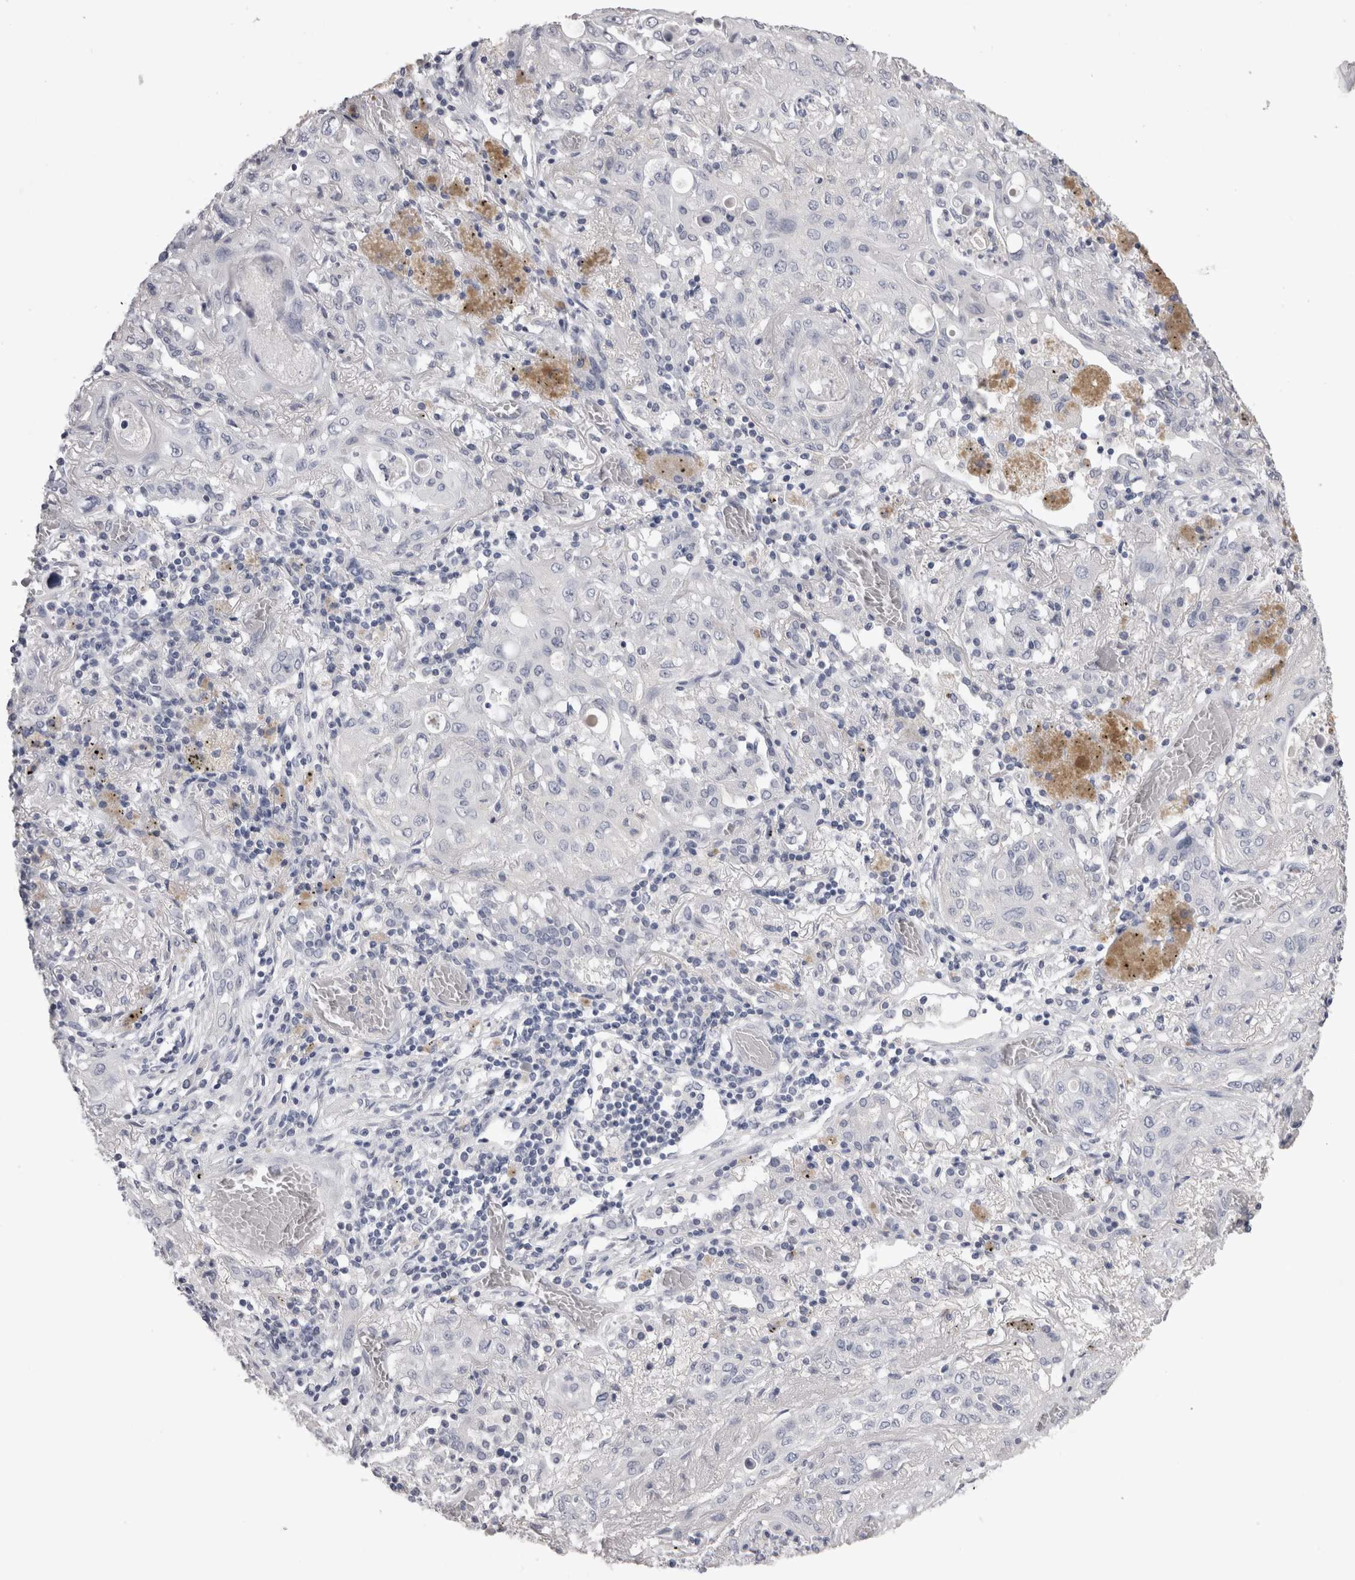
{"staining": {"intensity": "negative", "quantity": "none", "location": "none"}, "tissue": "lung cancer", "cell_type": "Tumor cells", "image_type": "cancer", "snomed": [{"axis": "morphology", "description": "Squamous cell carcinoma, NOS"}, {"axis": "topography", "description": "Lung"}], "caption": "Immunohistochemistry photomicrograph of neoplastic tissue: lung cancer stained with DAB (3,3'-diaminobenzidine) demonstrates no significant protein expression in tumor cells.", "gene": "ADAM2", "patient": {"sex": "female", "age": 47}}